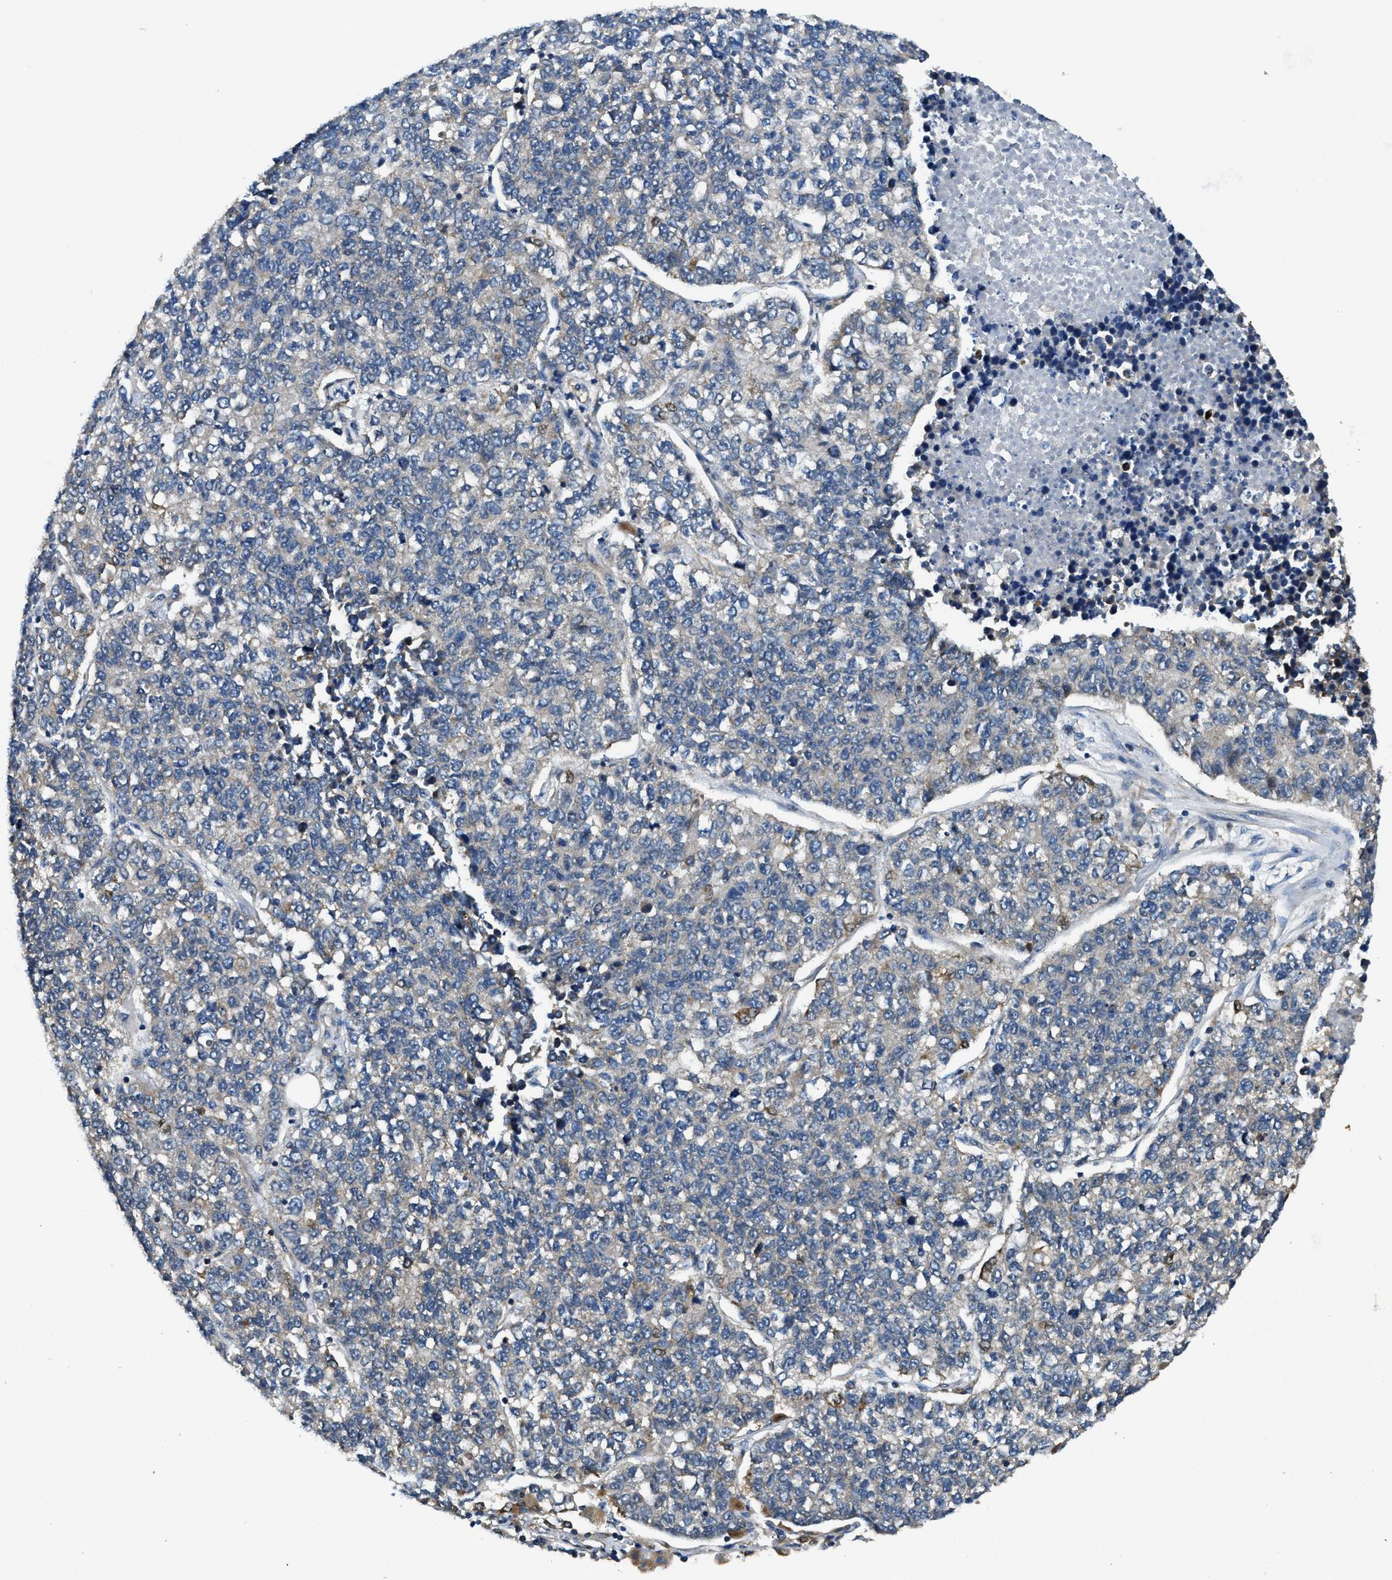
{"staining": {"intensity": "weak", "quantity": "<25%", "location": "cytoplasmic/membranous"}, "tissue": "lung cancer", "cell_type": "Tumor cells", "image_type": "cancer", "snomed": [{"axis": "morphology", "description": "Adenocarcinoma, NOS"}, {"axis": "topography", "description": "Lung"}], "caption": "Lung cancer (adenocarcinoma) was stained to show a protein in brown. There is no significant expression in tumor cells.", "gene": "PPA1", "patient": {"sex": "male", "age": 49}}